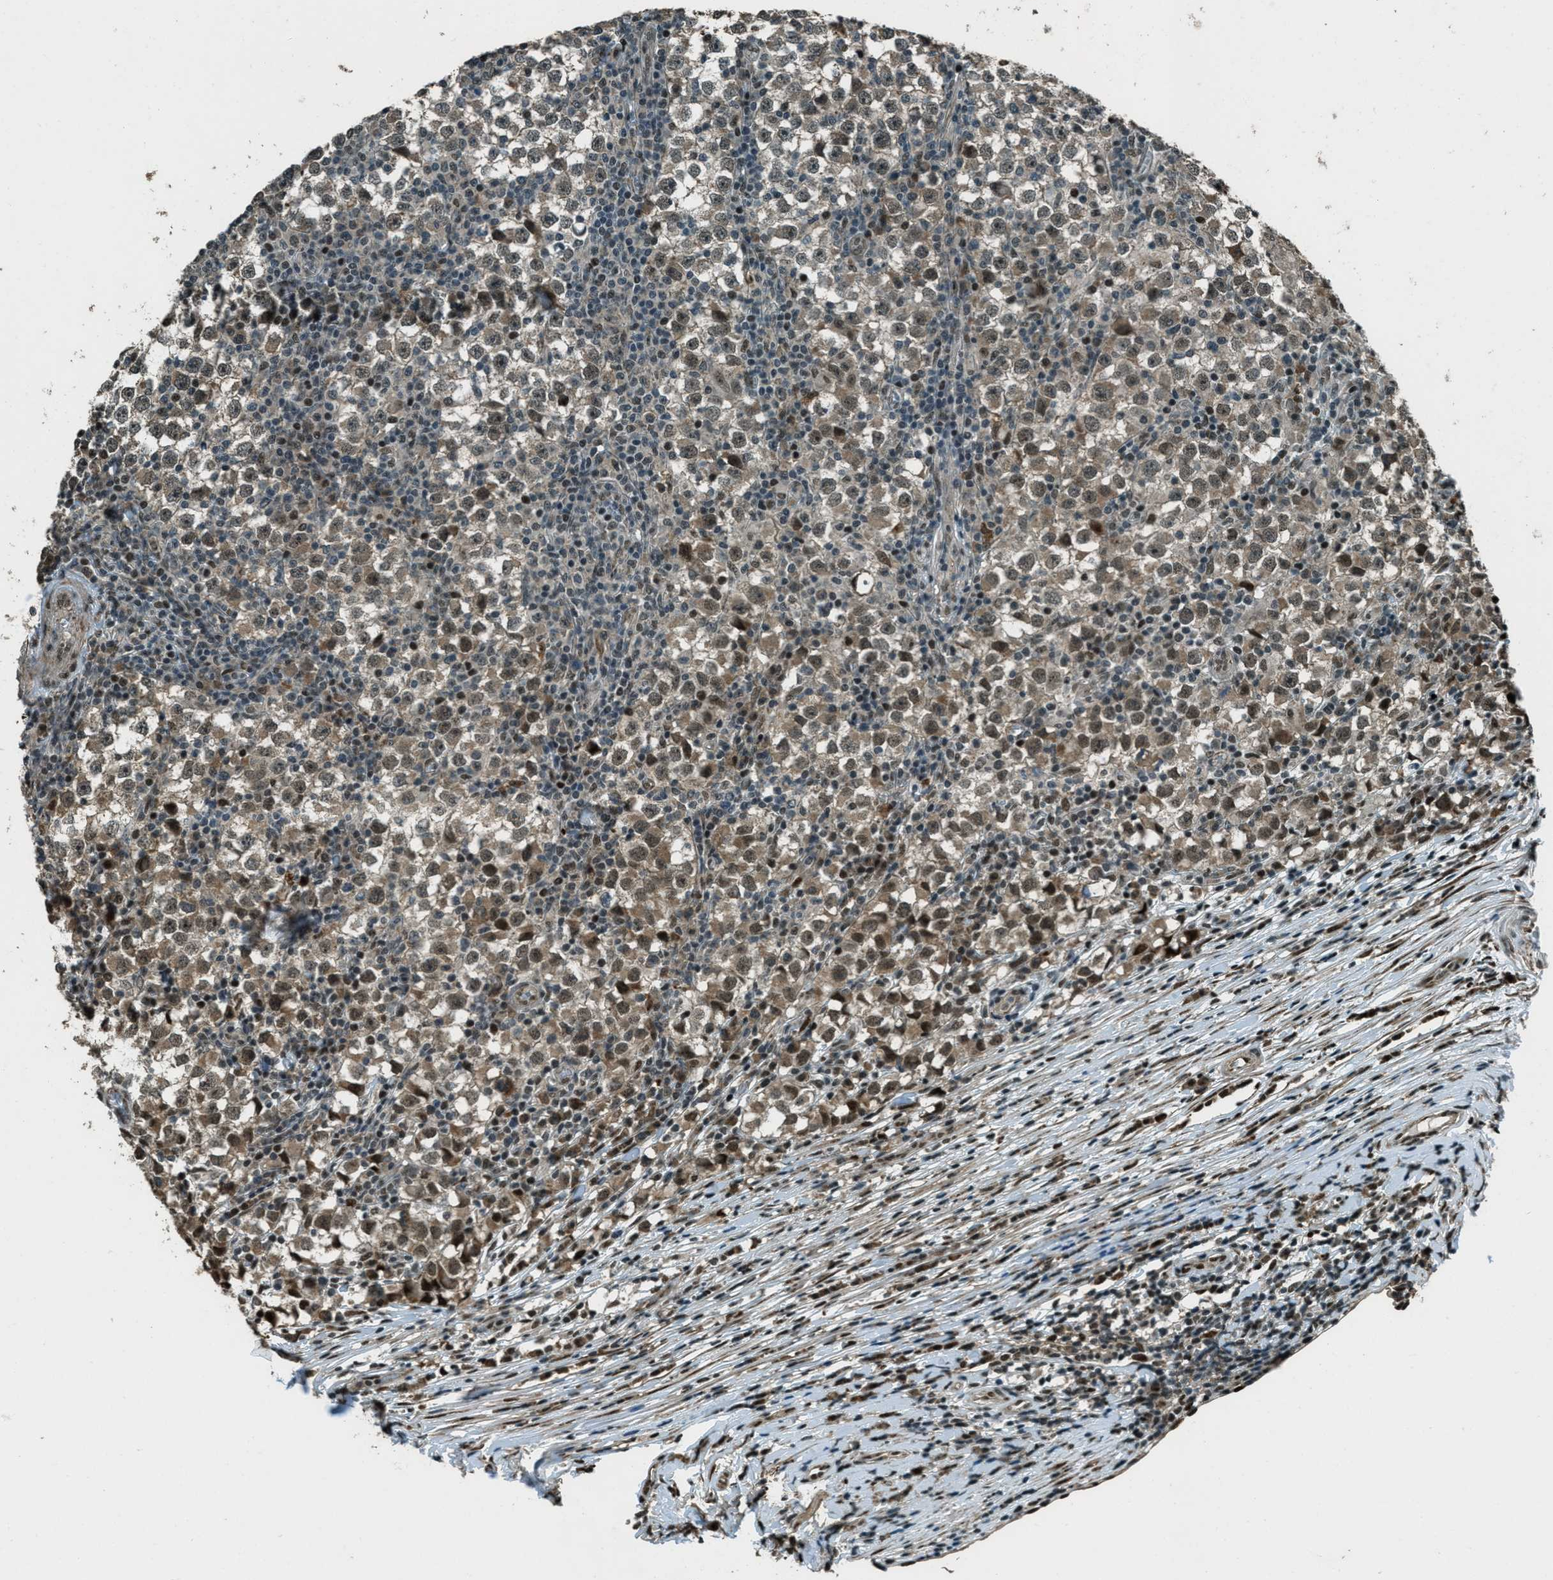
{"staining": {"intensity": "weak", "quantity": "25%-75%", "location": "cytoplasmic/membranous,nuclear"}, "tissue": "testis cancer", "cell_type": "Tumor cells", "image_type": "cancer", "snomed": [{"axis": "morphology", "description": "Seminoma, NOS"}, {"axis": "topography", "description": "Testis"}], "caption": "Protein analysis of seminoma (testis) tissue displays weak cytoplasmic/membranous and nuclear staining in approximately 25%-75% of tumor cells. Using DAB (3,3'-diaminobenzidine) (brown) and hematoxylin (blue) stains, captured at high magnification using brightfield microscopy.", "gene": "TARDBP", "patient": {"sex": "male", "age": 65}}